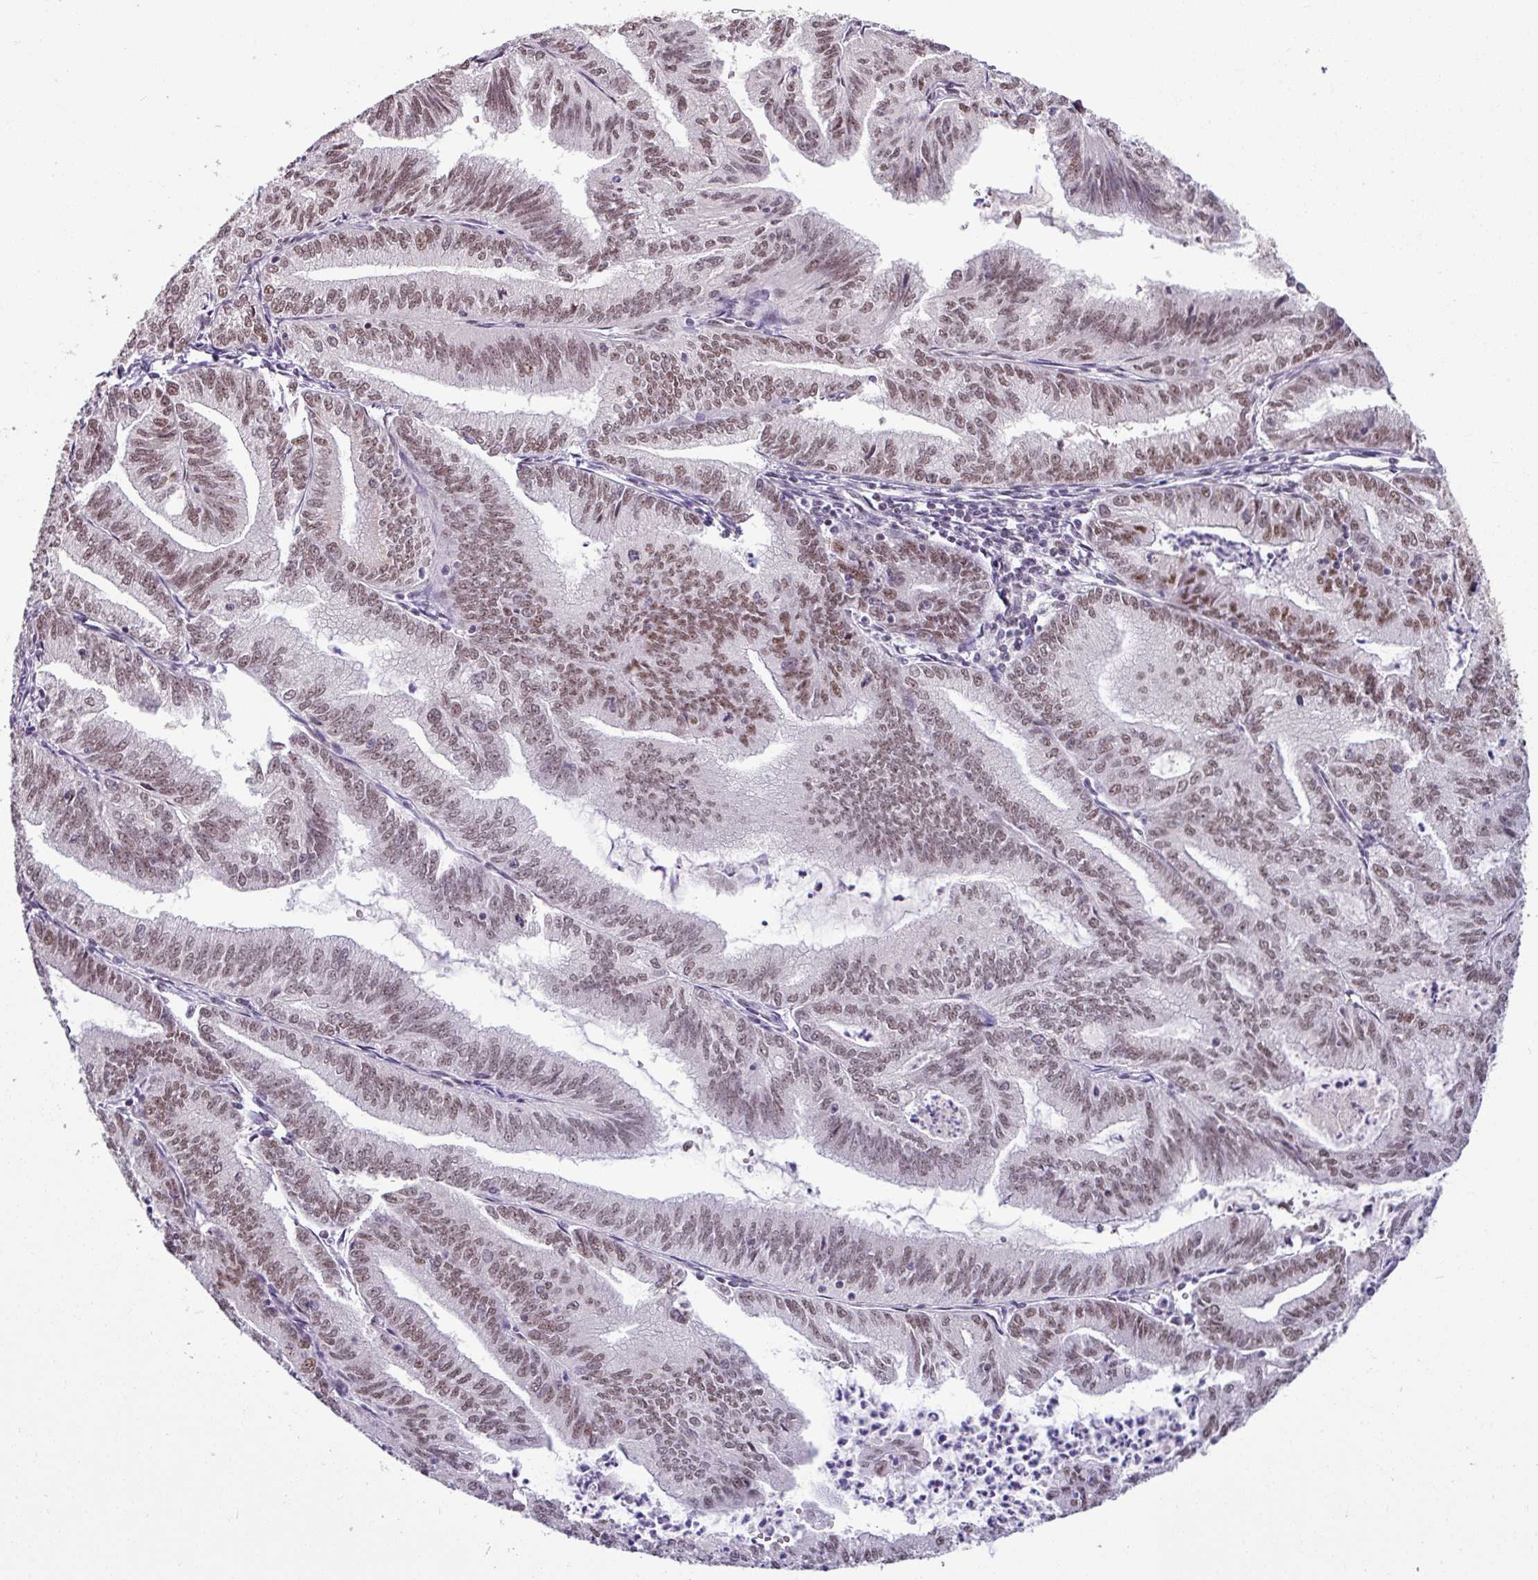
{"staining": {"intensity": "strong", "quantity": ">75%", "location": "nuclear"}, "tissue": "endometrial cancer", "cell_type": "Tumor cells", "image_type": "cancer", "snomed": [{"axis": "morphology", "description": "Adenocarcinoma, NOS"}, {"axis": "topography", "description": "Endometrium"}], "caption": "This photomicrograph displays endometrial cancer stained with immunohistochemistry to label a protein in brown. The nuclear of tumor cells show strong positivity for the protein. Nuclei are counter-stained blue.", "gene": "TDG", "patient": {"sex": "female", "age": 70}}